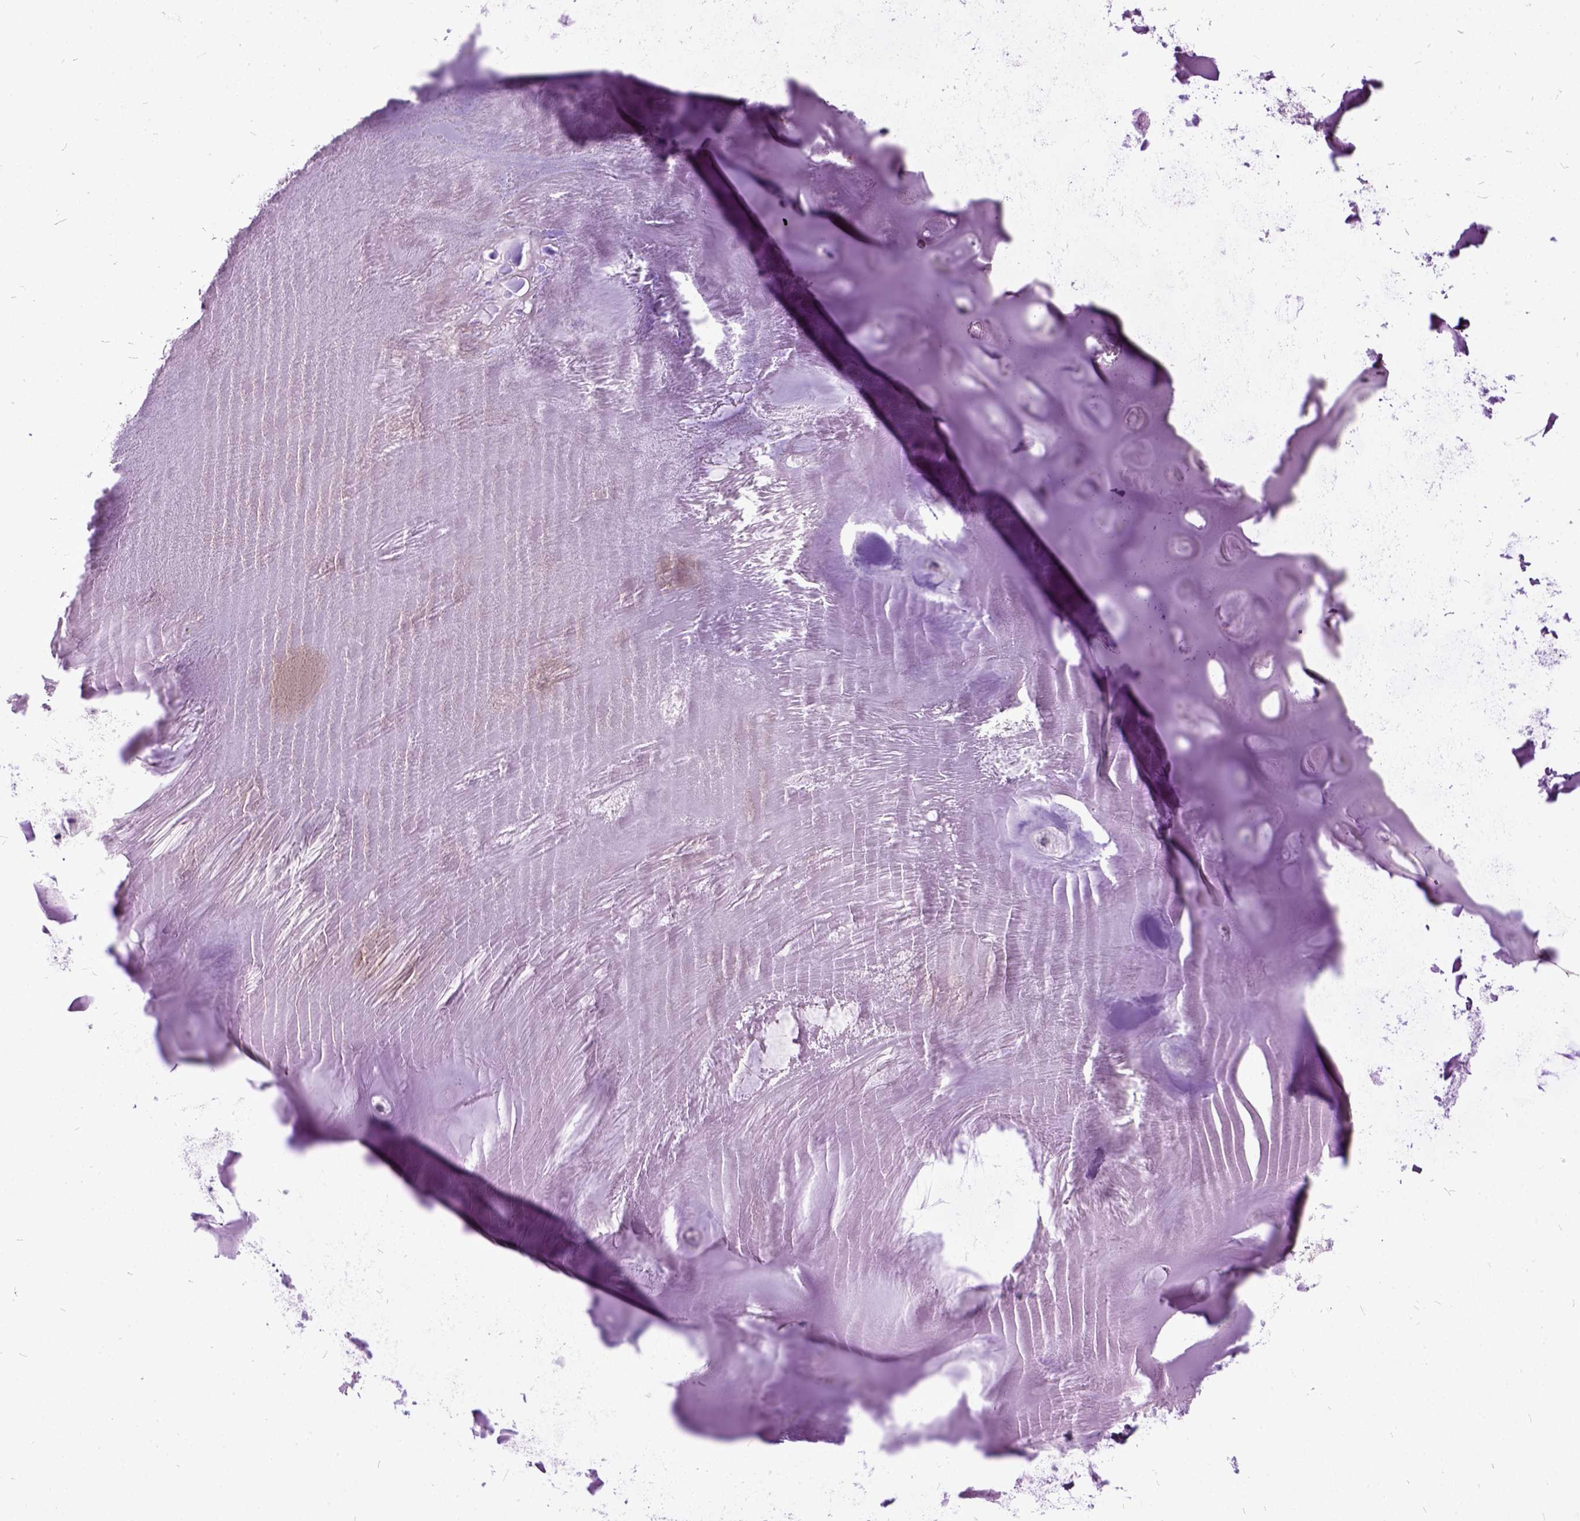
{"staining": {"intensity": "negative", "quantity": "none", "location": "none"}, "tissue": "soft tissue", "cell_type": "Fibroblasts", "image_type": "normal", "snomed": [{"axis": "morphology", "description": "Normal tissue, NOS"}, {"axis": "morphology", "description": "Squamous cell carcinoma, NOS"}, {"axis": "topography", "description": "Cartilage tissue"}, {"axis": "topography", "description": "Bronchus"}, {"axis": "topography", "description": "Lung"}], "caption": "The immunohistochemistry histopathology image has no significant expression in fibroblasts of soft tissue.", "gene": "MME", "patient": {"sex": "male", "age": 66}}